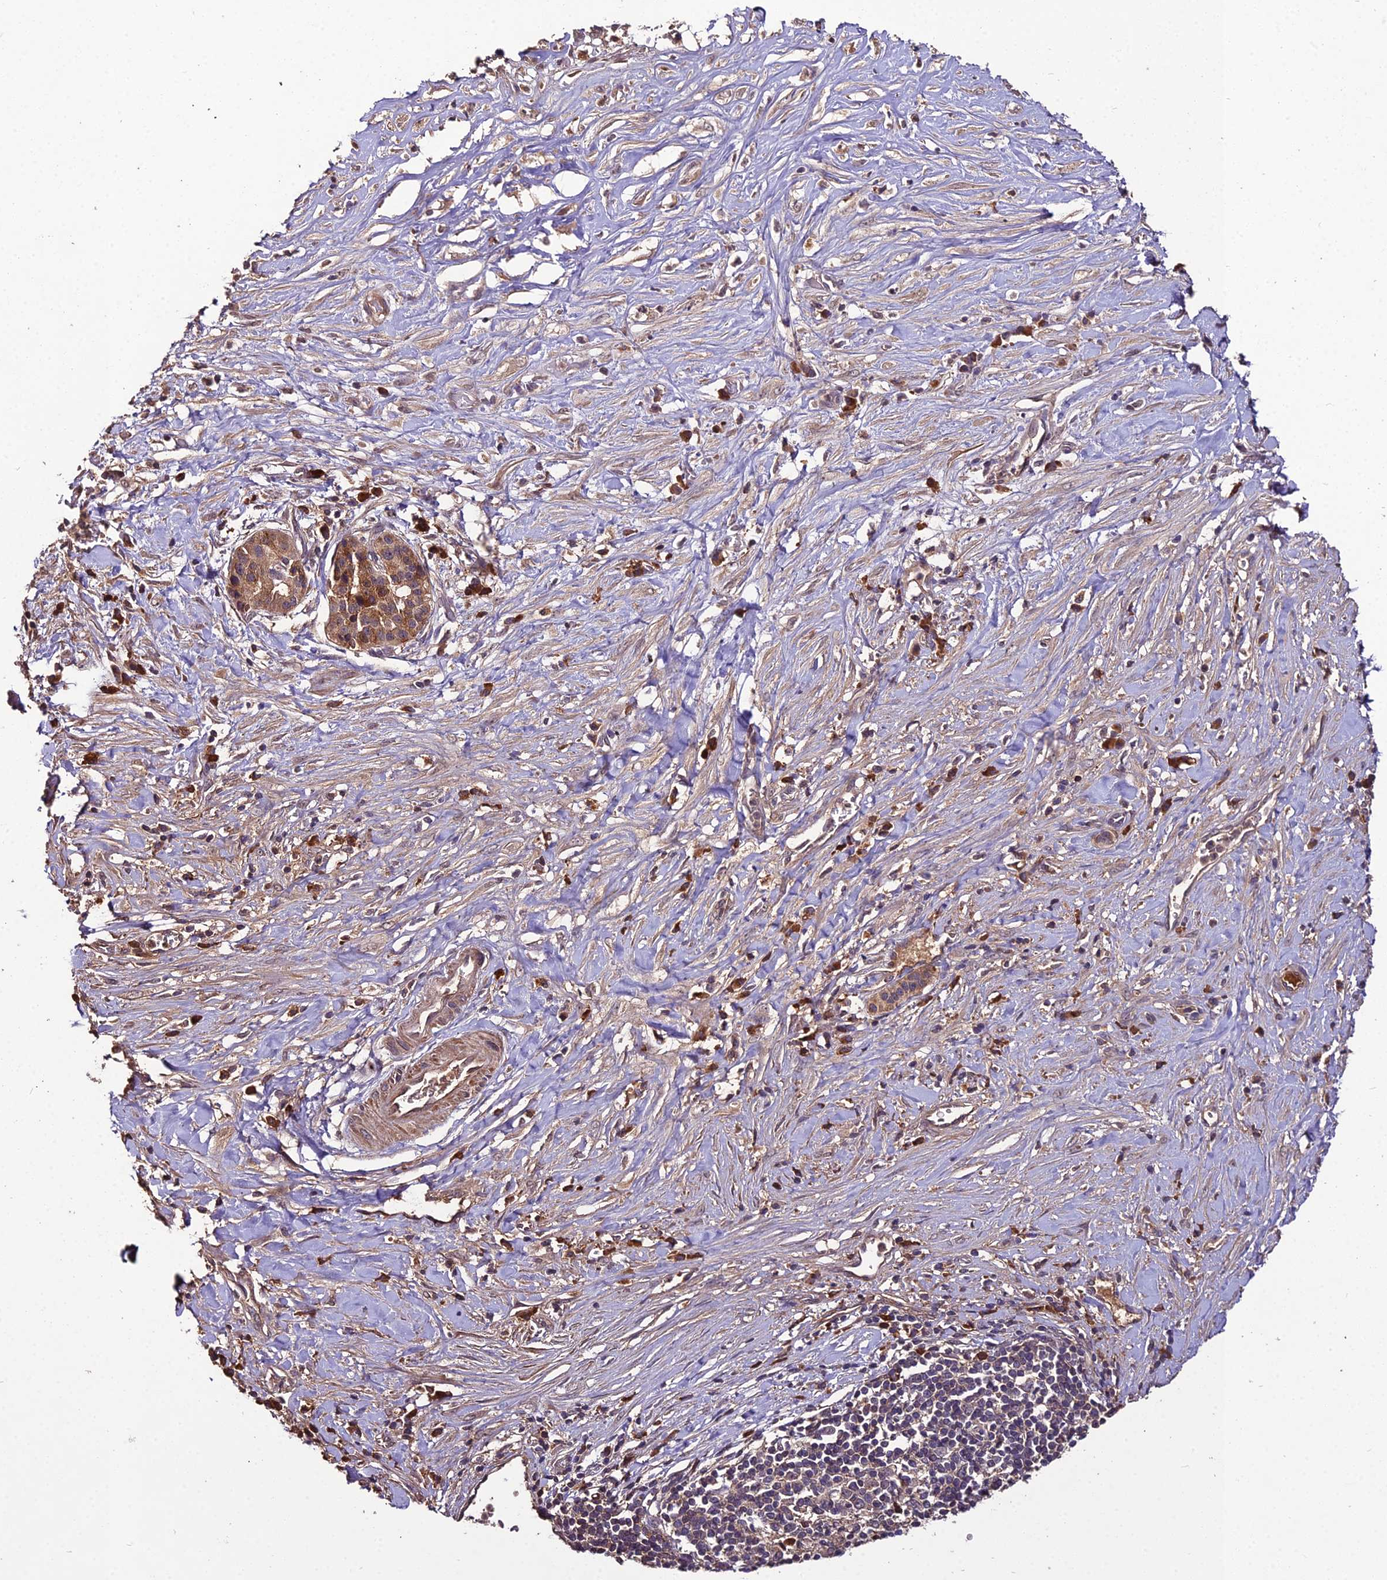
{"staining": {"intensity": "moderate", "quantity": ">75%", "location": "cytoplasmic/membranous"}, "tissue": "pancreatic cancer", "cell_type": "Tumor cells", "image_type": "cancer", "snomed": [{"axis": "morphology", "description": "Adenocarcinoma, NOS"}, {"axis": "topography", "description": "Pancreas"}], "caption": "The immunohistochemical stain labels moderate cytoplasmic/membranous positivity in tumor cells of pancreatic adenocarcinoma tissue.", "gene": "KCTD16", "patient": {"sex": "male", "age": 73}}